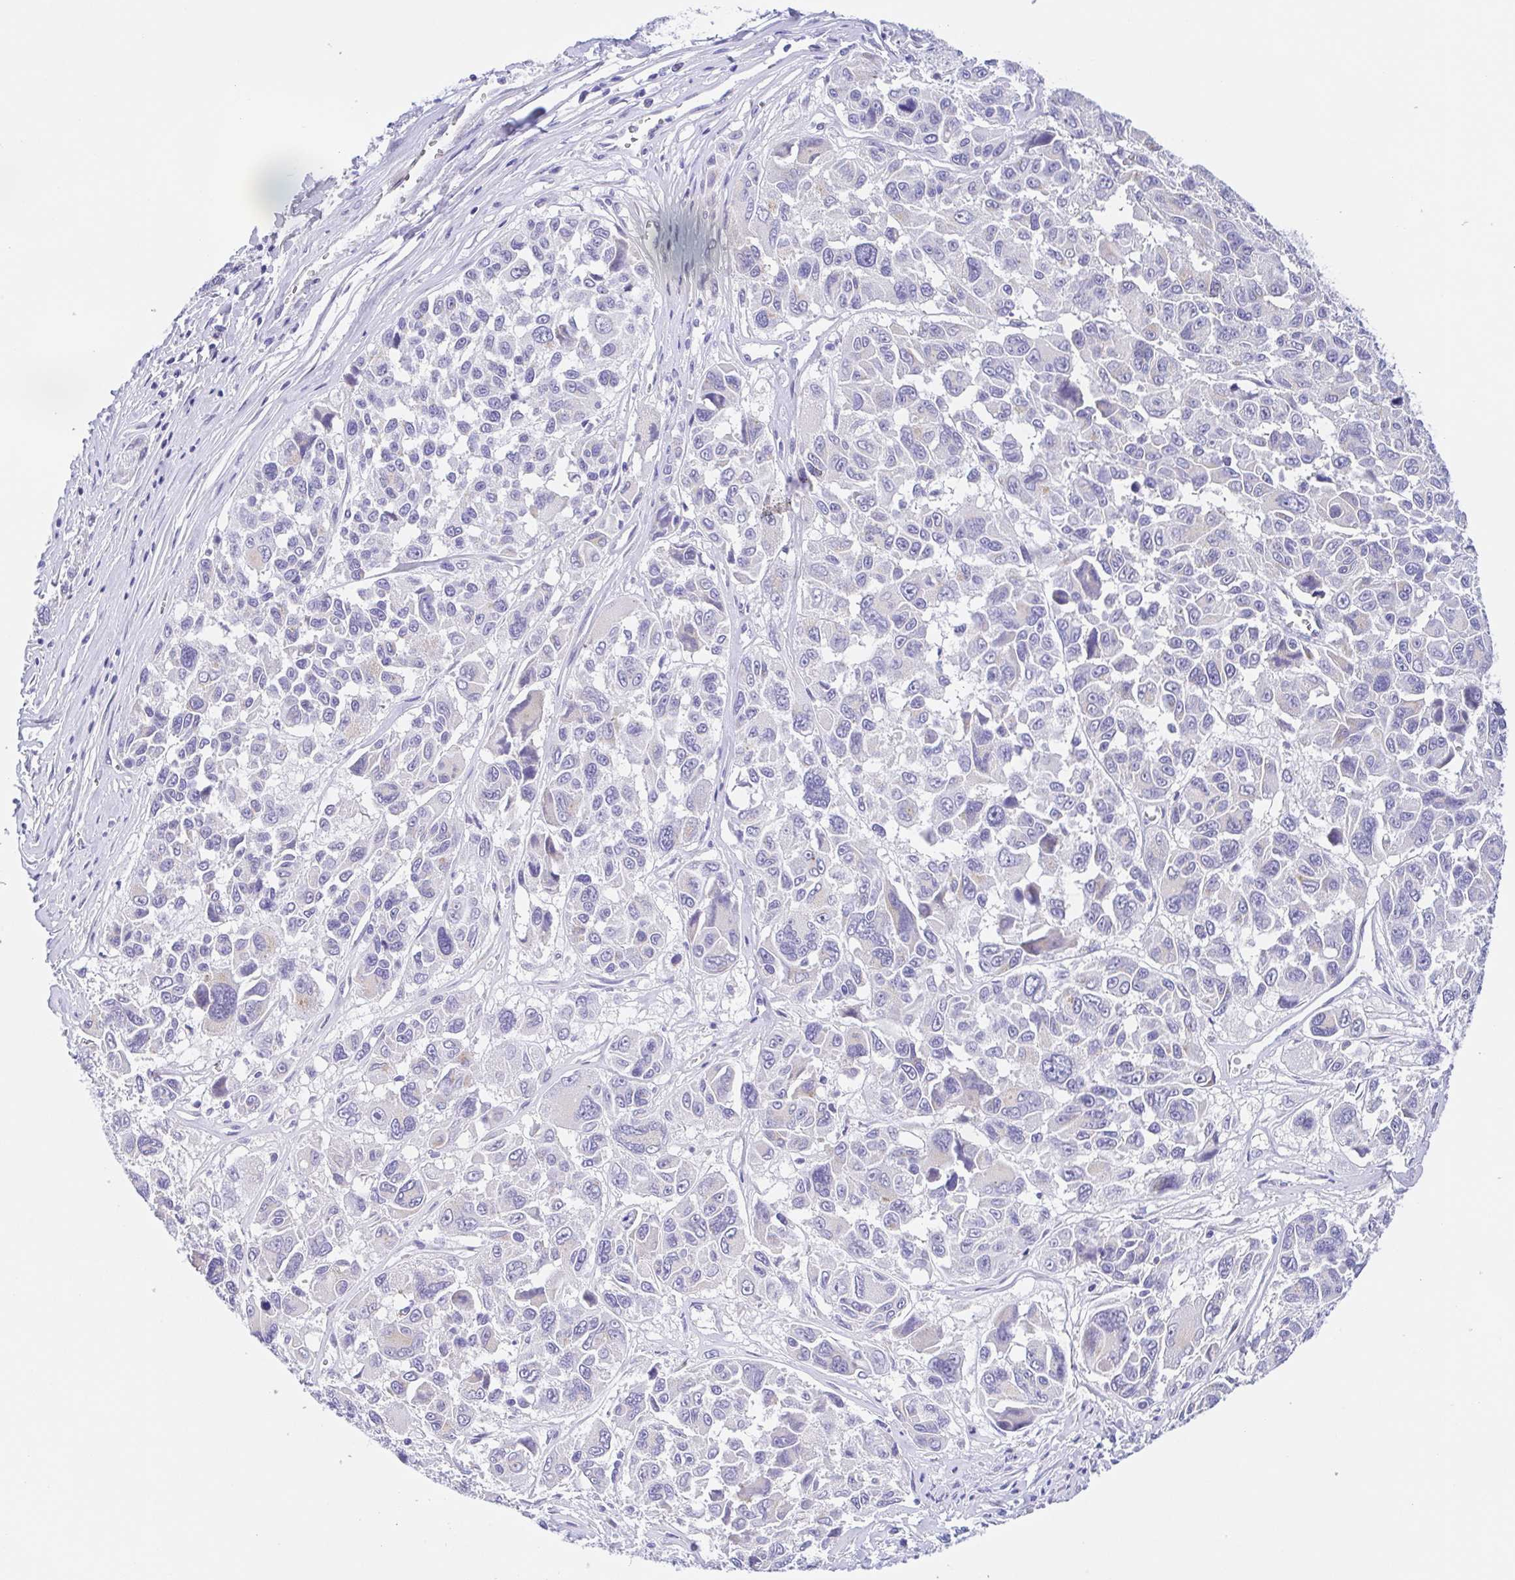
{"staining": {"intensity": "negative", "quantity": "none", "location": "none"}, "tissue": "melanoma", "cell_type": "Tumor cells", "image_type": "cancer", "snomed": [{"axis": "morphology", "description": "Malignant melanoma, NOS"}, {"axis": "topography", "description": "Skin"}], "caption": "High magnification brightfield microscopy of malignant melanoma stained with DAB (3,3'-diaminobenzidine) (brown) and counterstained with hematoxylin (blue): tumor cells show no significant staining.", "gene": "SCG3", "patient": {"sex": "female", "age": 66}}